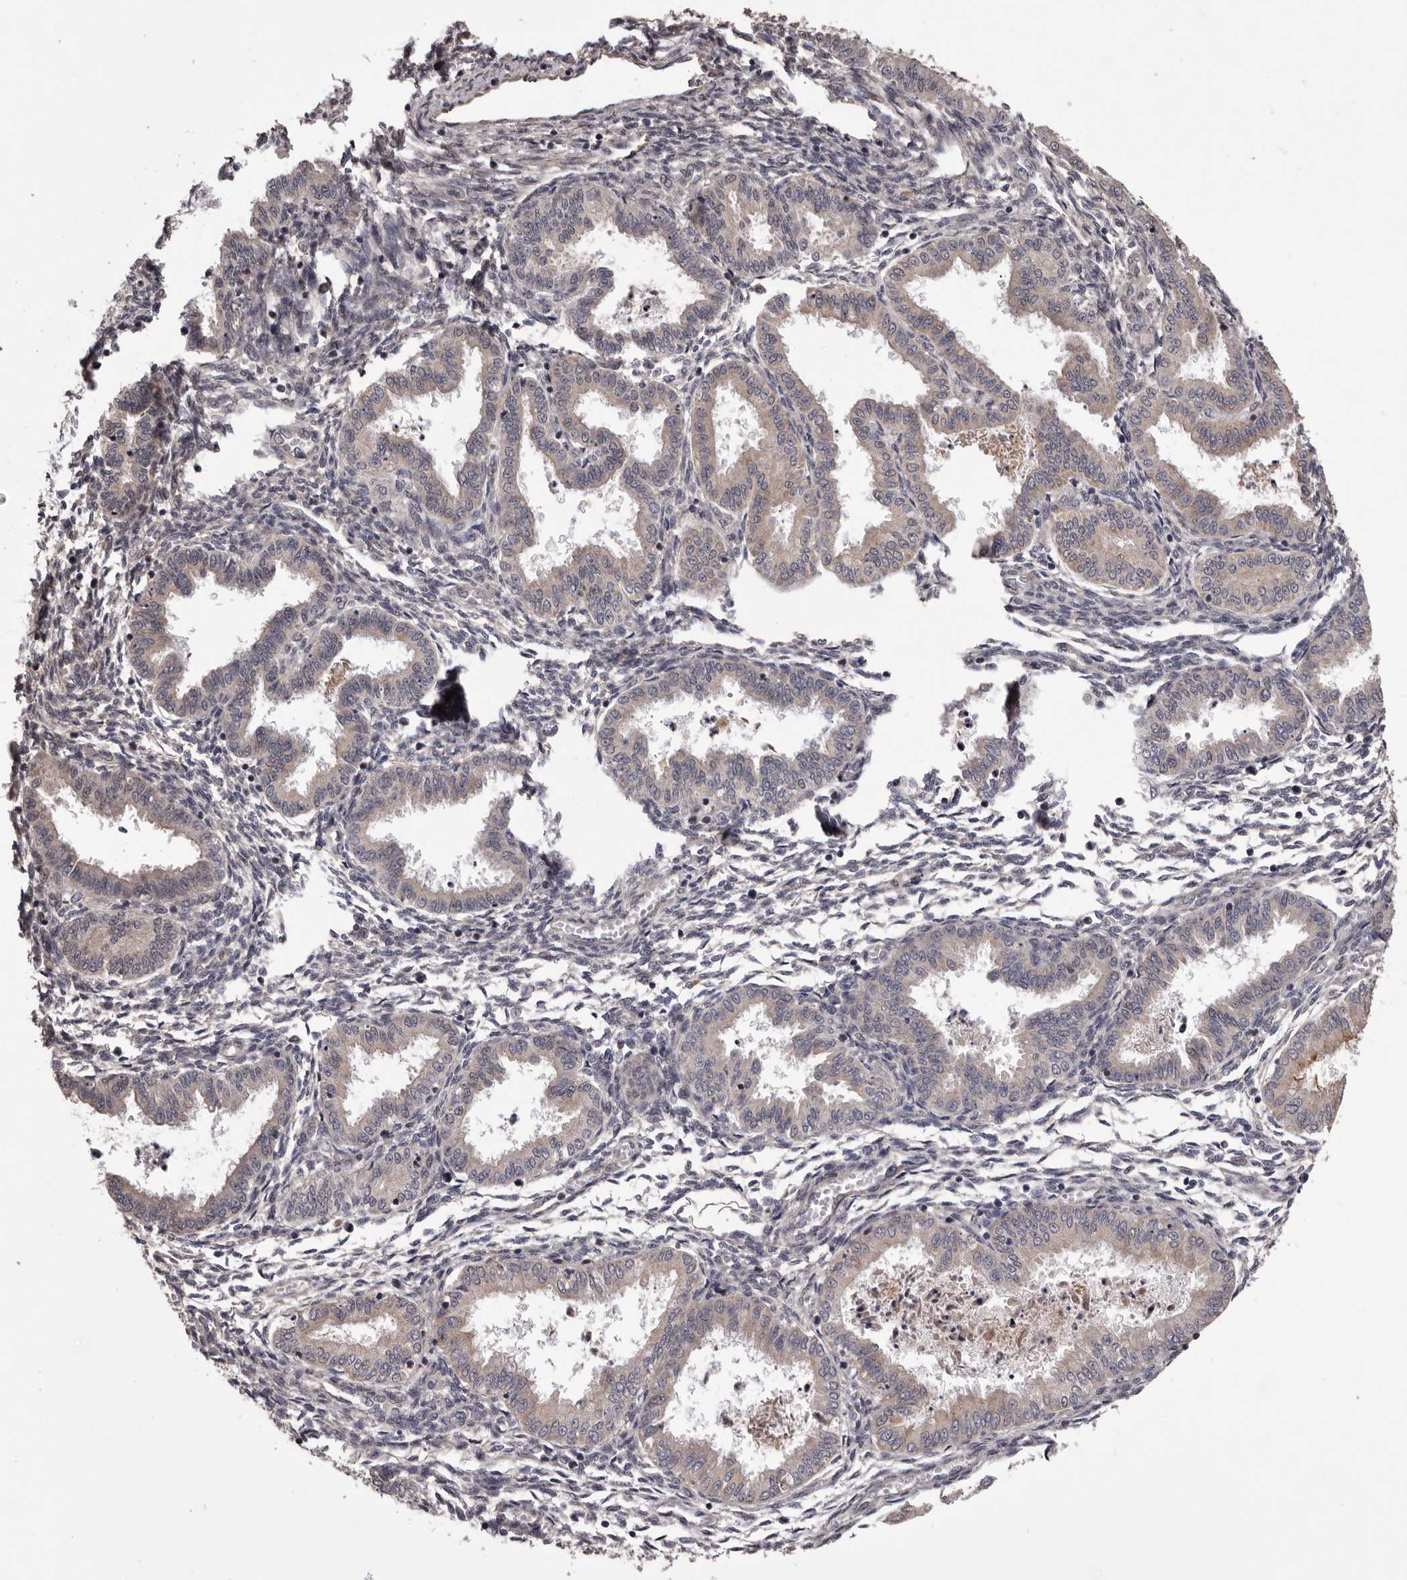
{"staining": {"intensity": "negative", "quantity": "none", "location": "none"}, "tissue": "endometrium", "cell_type": "Cells in endometrial stroma", "image_type": "normal", "snomed": [{"axis": "morphology", "description": "Normal tissue, NOS"}, {"axis": "topography", "description": "Endometrium"}], "caption": "Immunohistochemical staining of unremarkable human endometrium reveals no significant positivity in cells in endometrial stroma. The staining is performed using DAB (3,3'-diaminobenzidine) brown chromogen with nuclei counter-stained in using hematoxylin.", "gene": "CELF3", "patient": {"sex": "female", "age": 33}}